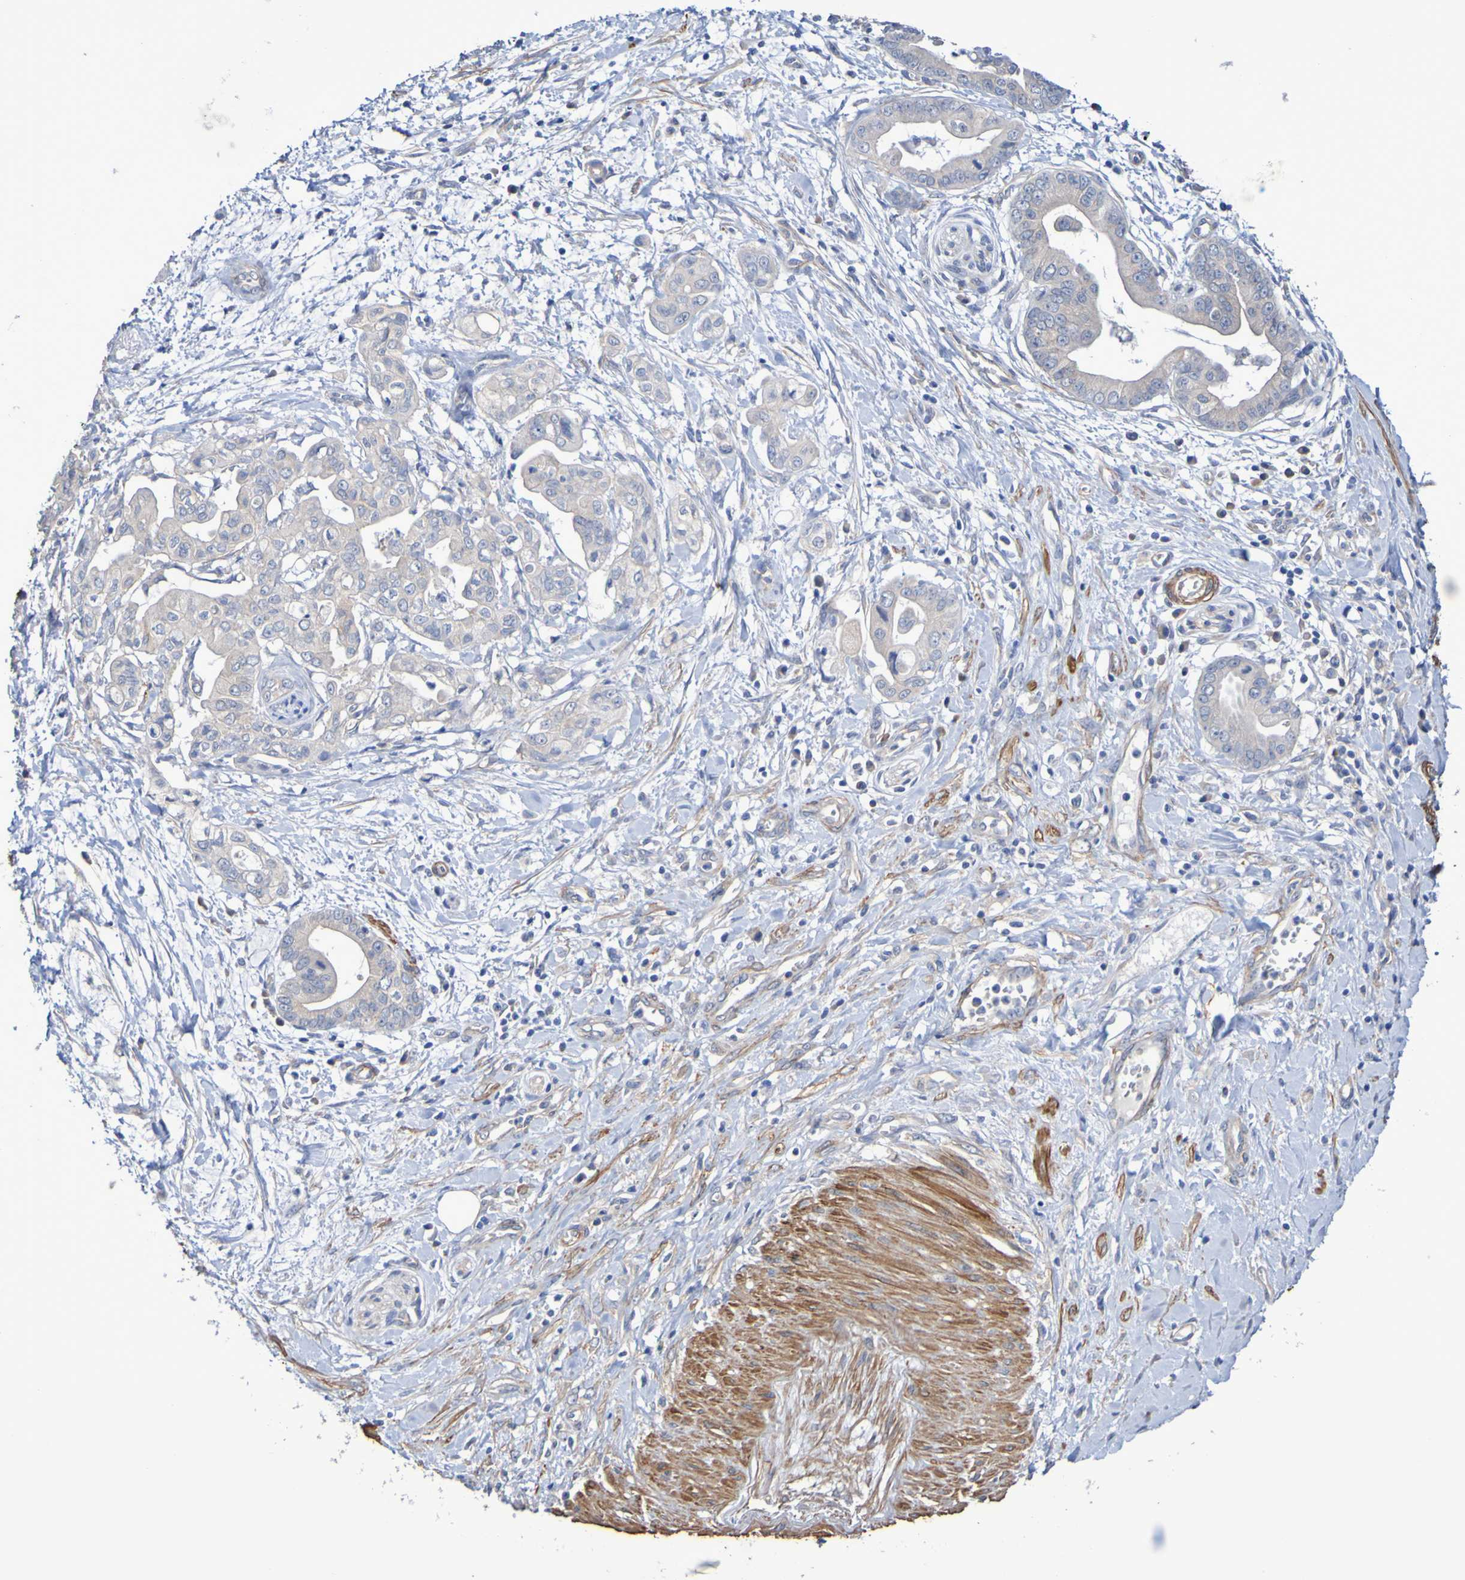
{"staining": {"intensity": "weak", "quantity": ">75%", "location": "cytoplasmic/membranous"}, "tissue": "pancreatic cancer", "cell_type": "Tumor cells", "image_type": "cancer", "snomed": [{"axis": "morphology", "description": "Adenocarcinoma, NOS"}, {"axis": "topography", "description": "Pancreas"}], "caption": "Pancreatic cancer (adenocarcinoma) stained with DAB immunohistochemistry (IHC) displays low levels of weak cytoplasmic/membranous staining in approximately >75% of tumor cells.", "gene": "SRPRB", "patient": {"sex": "female", "age": 75}}